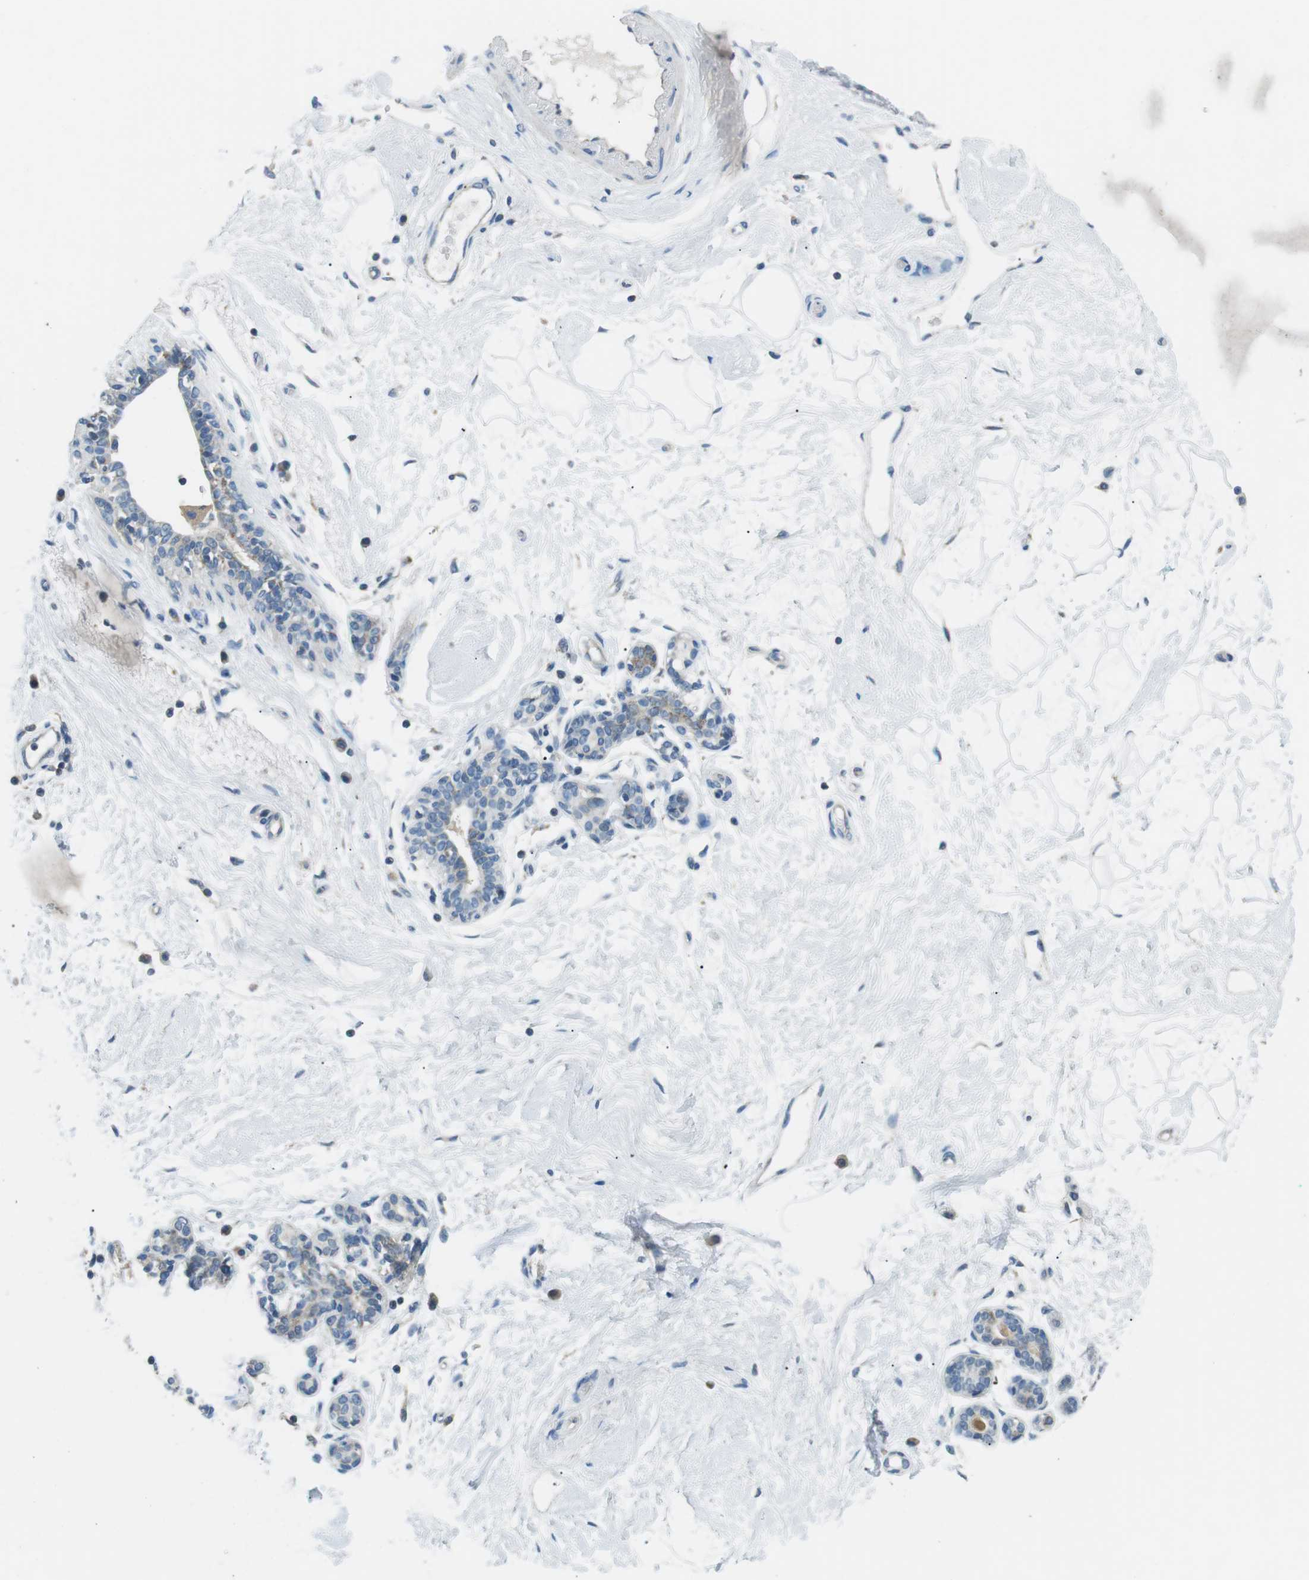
{"staining": {"intensity": "negative", "quantity": "none", "location": "none"}, "tissue": "breast", "cell_type": "Adipocytes", "image_type": "normal", "snomed": [{"axis": "morphology", "description": "Normal tissue, NOS"}, {"axis": "morphology", "description": "Lobular carcinoma"}, {"axis": "topography", "description": "Breast"}], "caption": "IHC histopathology image of unremarkable human breast stained for a protein (brown), which exhibits no positivity in adipocytes.", "gene": "BACE1", "patient": {"sex": "female", "age": 59}}